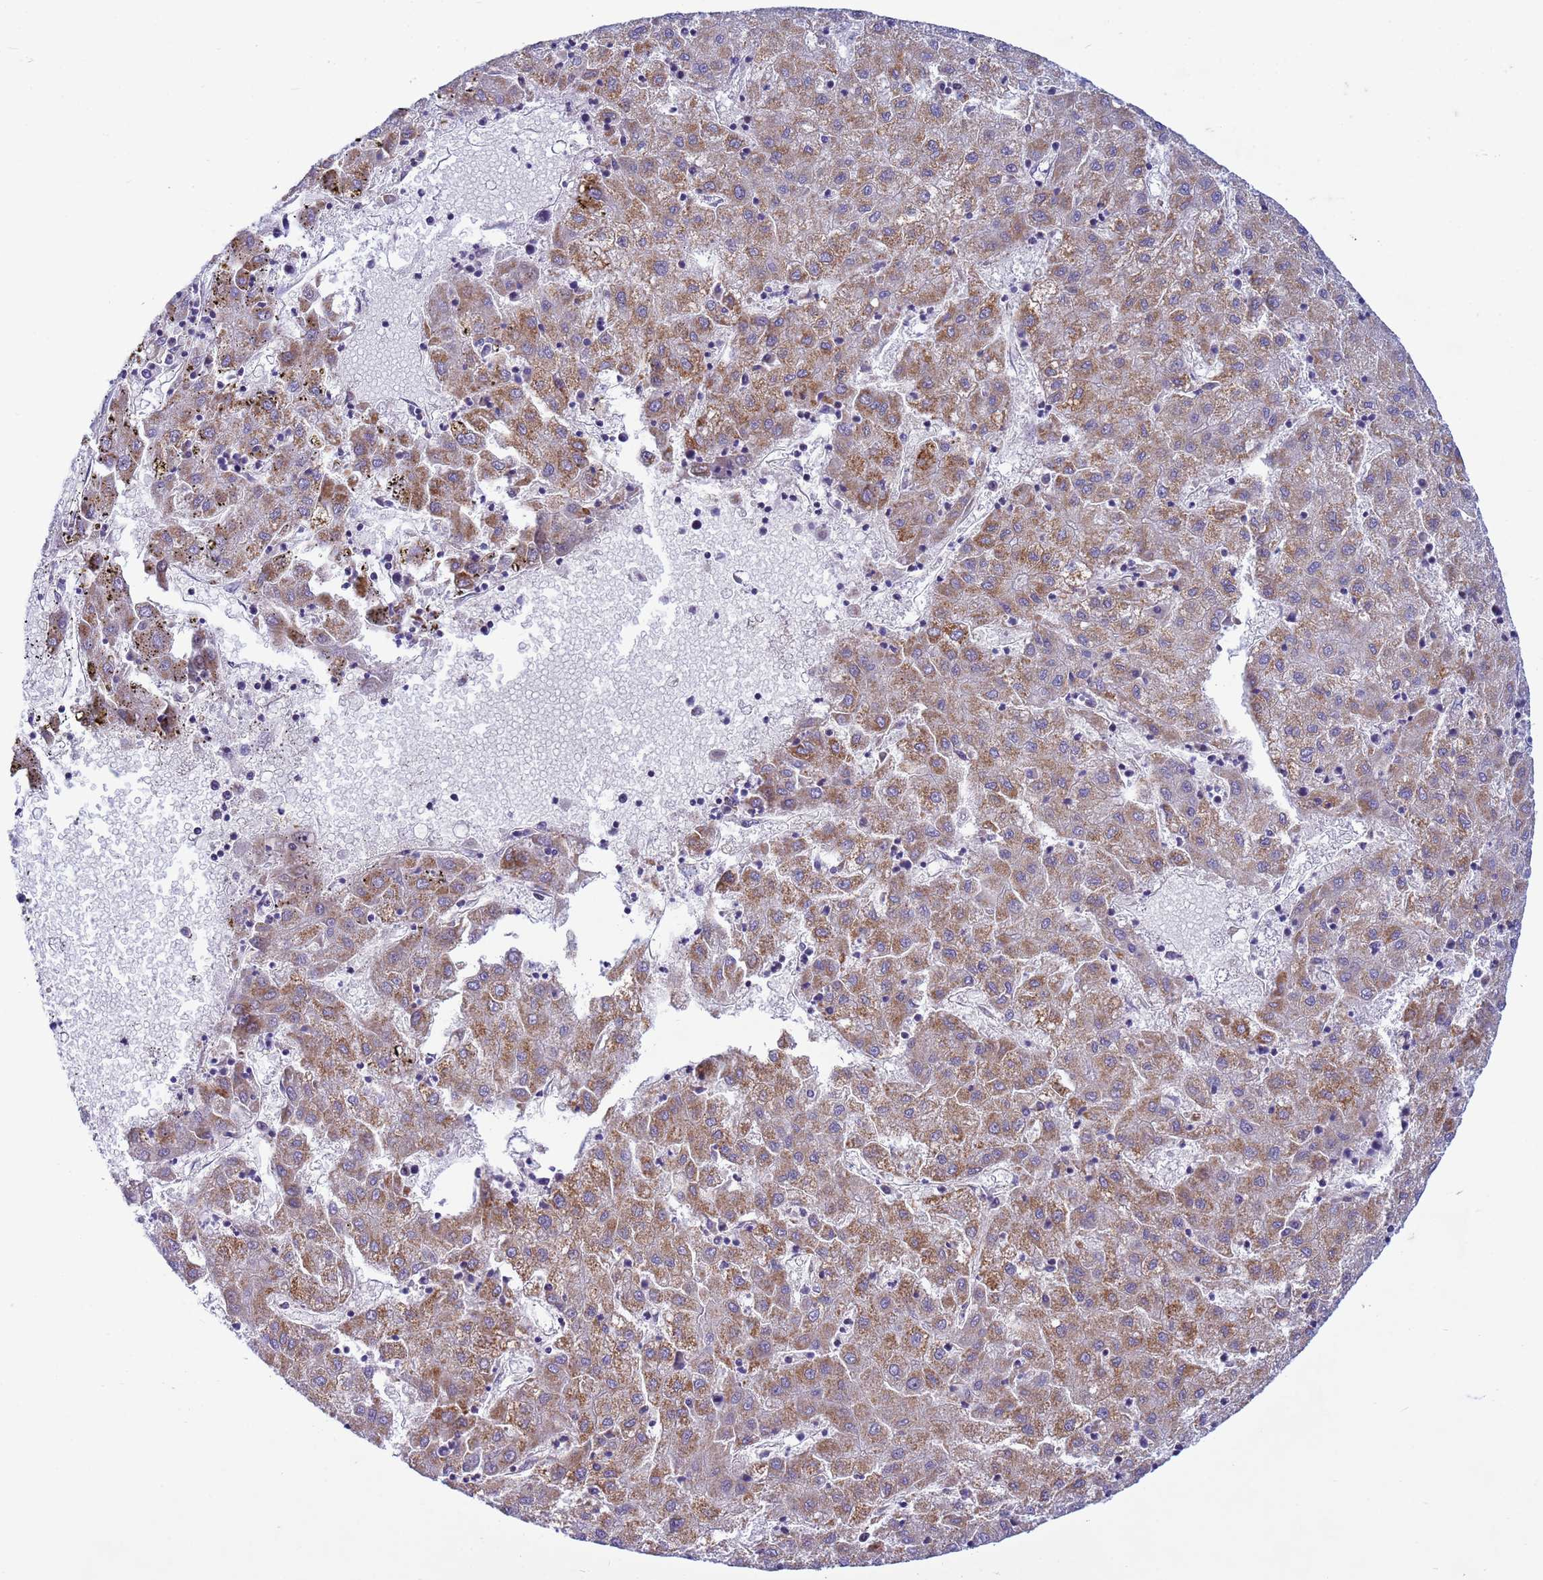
{"staining": {"intensity": "moderate", "quantity": "25%-75%", "location": "cytoplasmic/membranous"}, "tissue": "liver cancer", "cell_type": "Tumor cells", "image_type": "cancer", "snomed": [{"axis": "morphology", "description": "Carcinoma, Hepatocellular, NOS"}, {"axis": "topography", "description": "Liver"}], "caption": "Immunohistochemical staining of hepatocellular carcinoma (liver) reveals medium levels of moderate cytoplasmic/membranous staining in about 25%-75% of tumor cells.", "gene": "P2RX7", "patient": {"sex": "male", "age": 72}}